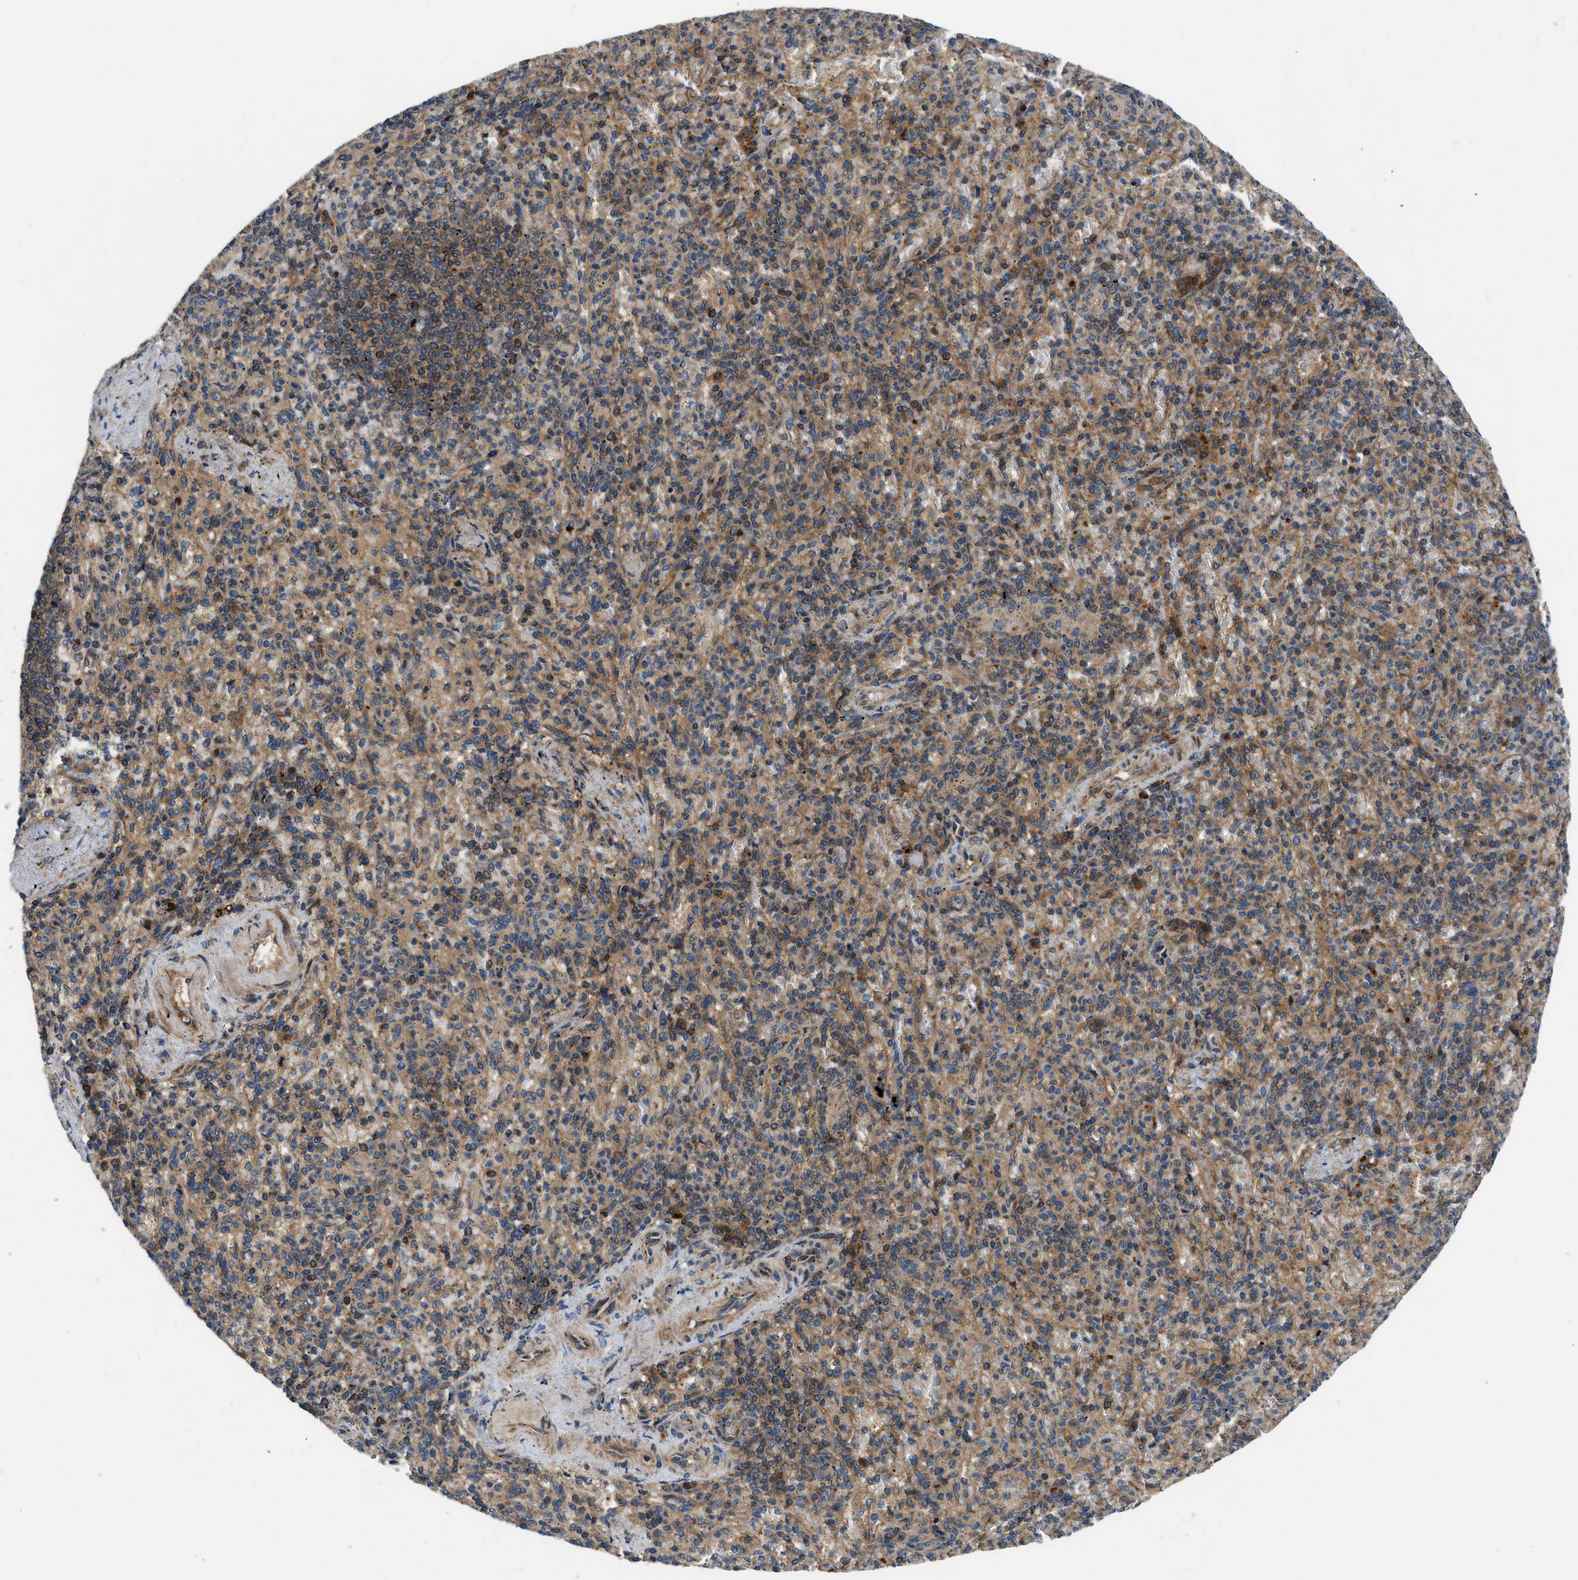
{"staining": {"intensity": "moderate", "quantity": ">75%", "location": "cytoplasmic/membranous"}, "tissue": "spleen", "cell_type": "Cells in red pulp", "image_type": "normal", "snomed": [{"axis": "morphology", "description": "Normal tissue, NOS"}, {"axis": "topography", "description": "Spleen"}], "caption": "The immunohistochemical stain highlights moderate cytoplasmic/membranous positivity in cells in red pulp of benign spleen.", "gene": "CNNM3", "patient": {"sex": "female", "age": 74}}